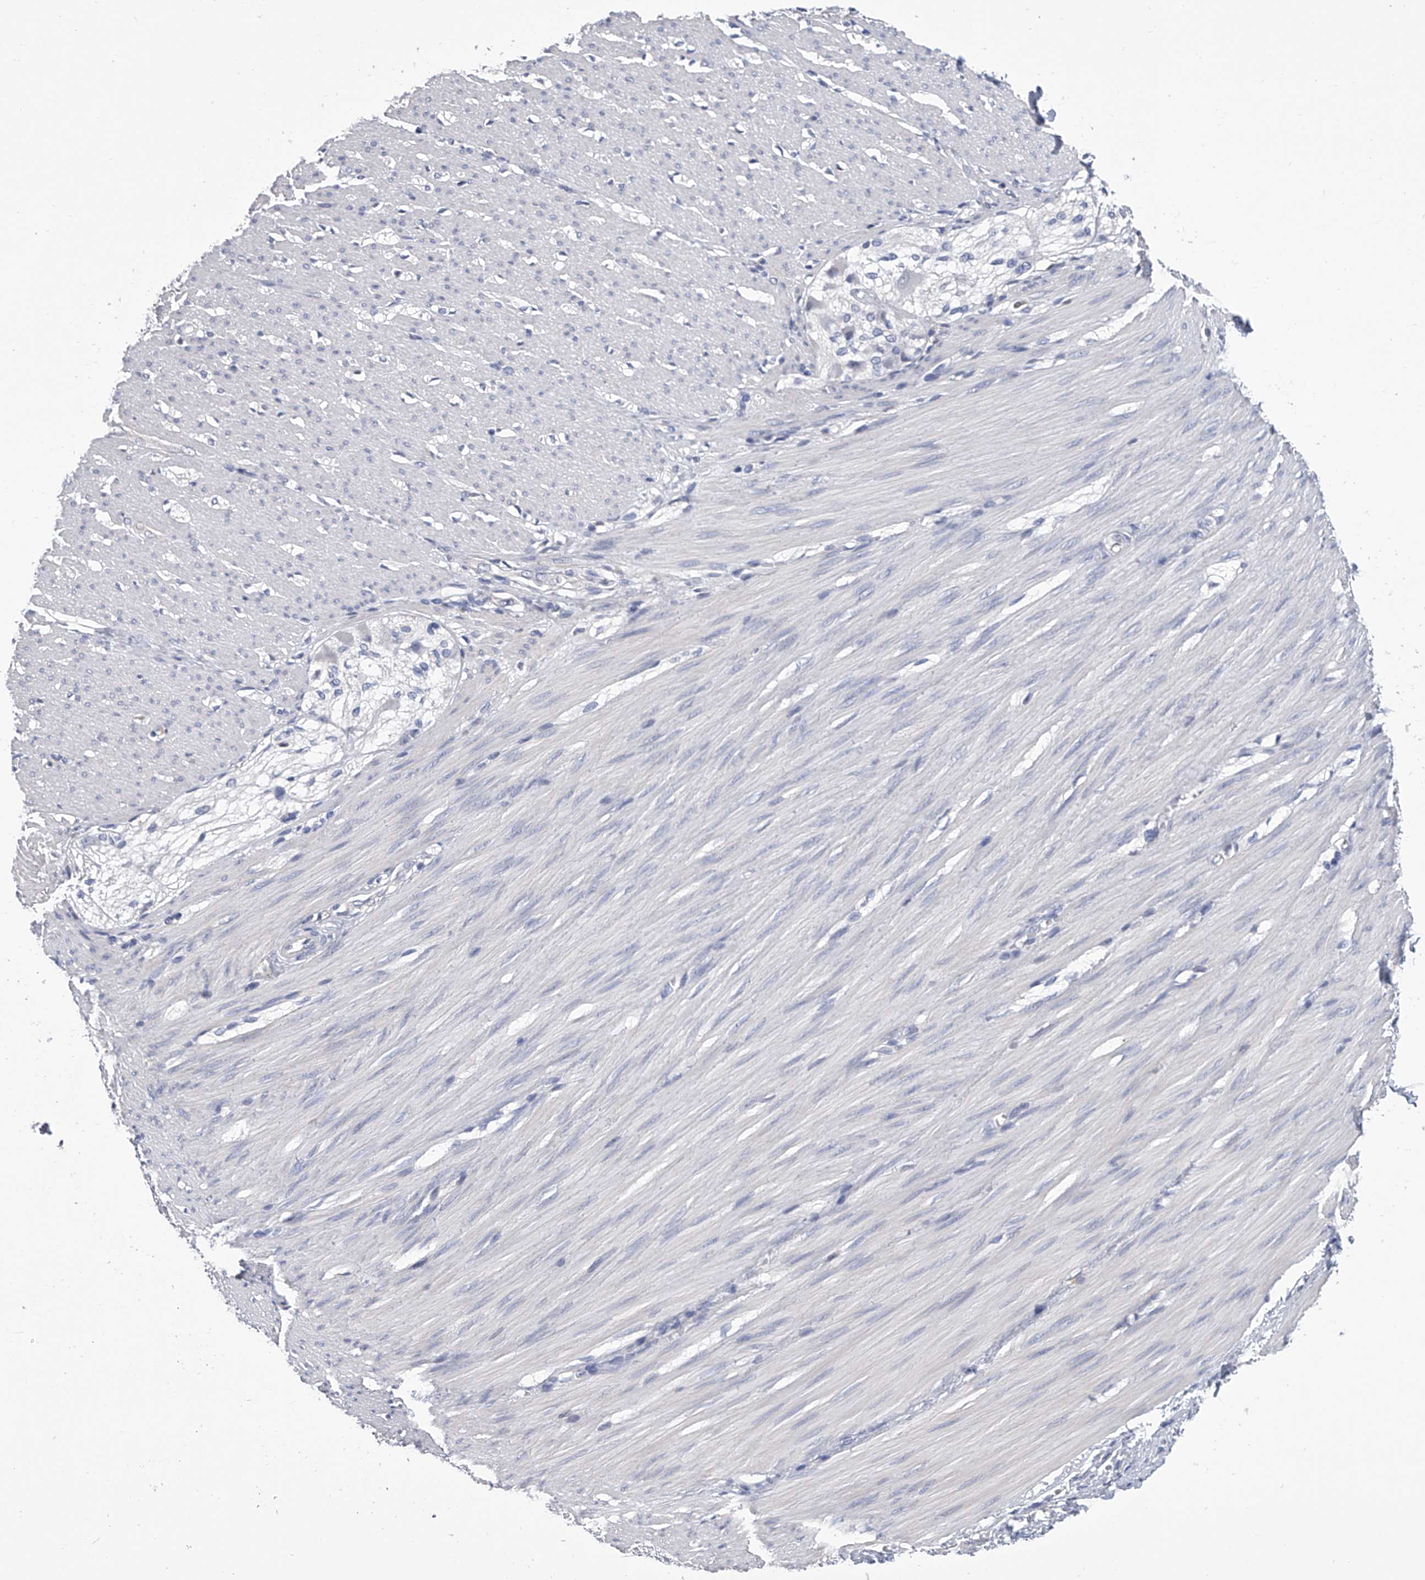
{"staining": {"intensity": "negative", "quantity": "none", "location": "none"}, "tissue": "smooth muscle", "cell_type": "Smooth muscle cells", "image_type": "normal", "snomed": [{"axis": "morphology", "description": "Normal tissue, NOS"}, {"axis": "morphology", "description": "Adenocarcinoma, NOS"}, {"axis": "topography", "description": "Colon"}, {"axis": "topography", "description": "Peripheral nerve tissue"}], "caption": "An image of smooth muscle stained for a protein shows no brown staining in smooth muscle cells. Nuclei are stained in blue.", "gene": "SERPINB9", "patient": {"sex": "male", "age": 14}}